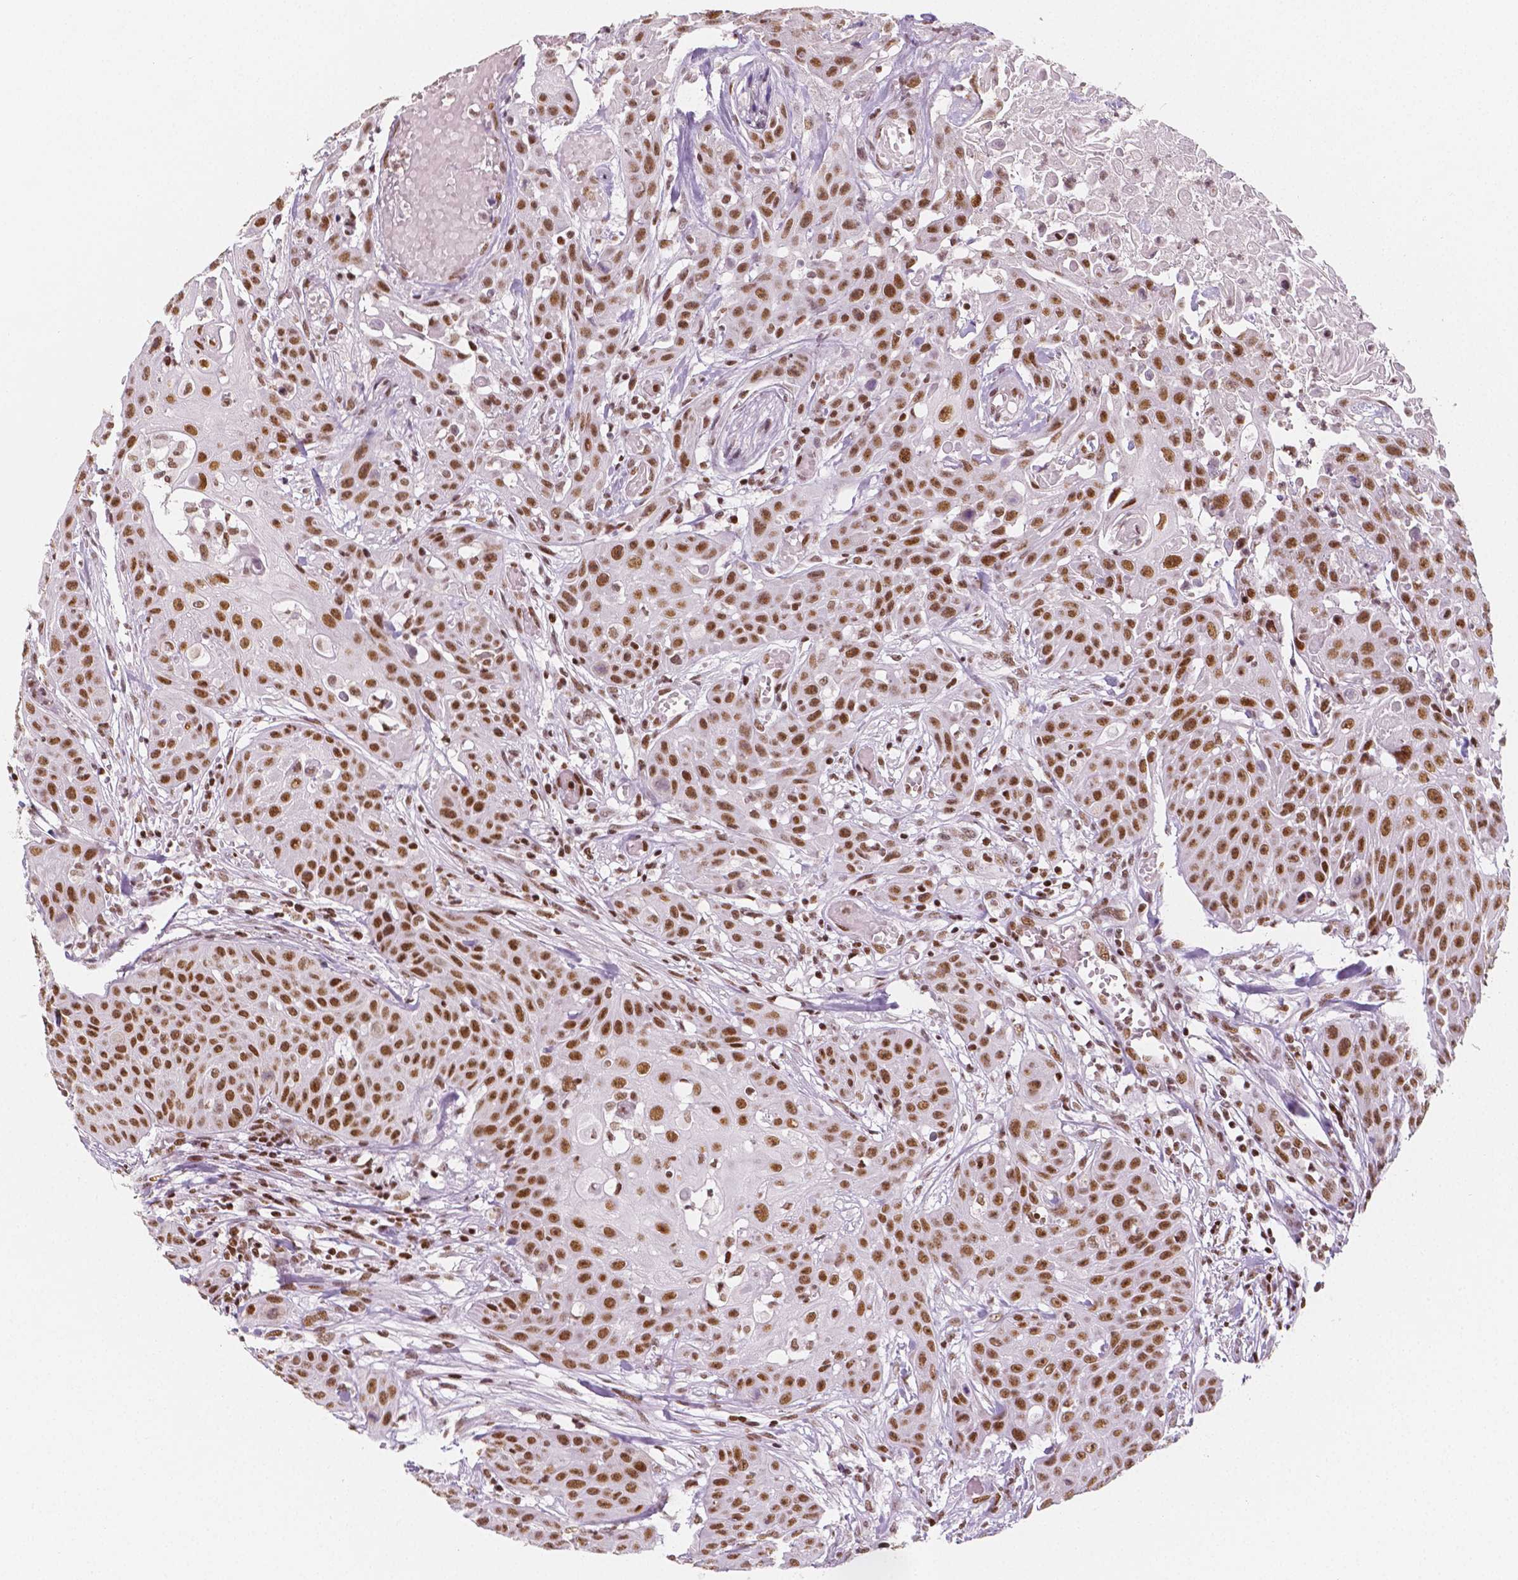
{"staining": {"intensity": "strong", "quantity": ">75%", "location": "nuclear"}, "tissue": "head and neck cancer", "cell_type": "Tumor cells", "image_type": "cancer", "snomed": [{"axis": "morphology", "description": "Squamous cell carcinoma, NOS"}, {"axis": "topography", "description": "Oral tissue"}, {"axis": "topography", "description": "Head-Neck"}], "caption": "Protein expression analysis of head and neck squamous cell carcinoma reveals strong nuclear expression in approximately >75% of tumor cells.", "gene": "HDAC1", "patient": {"sex": "female", "age": 55}}